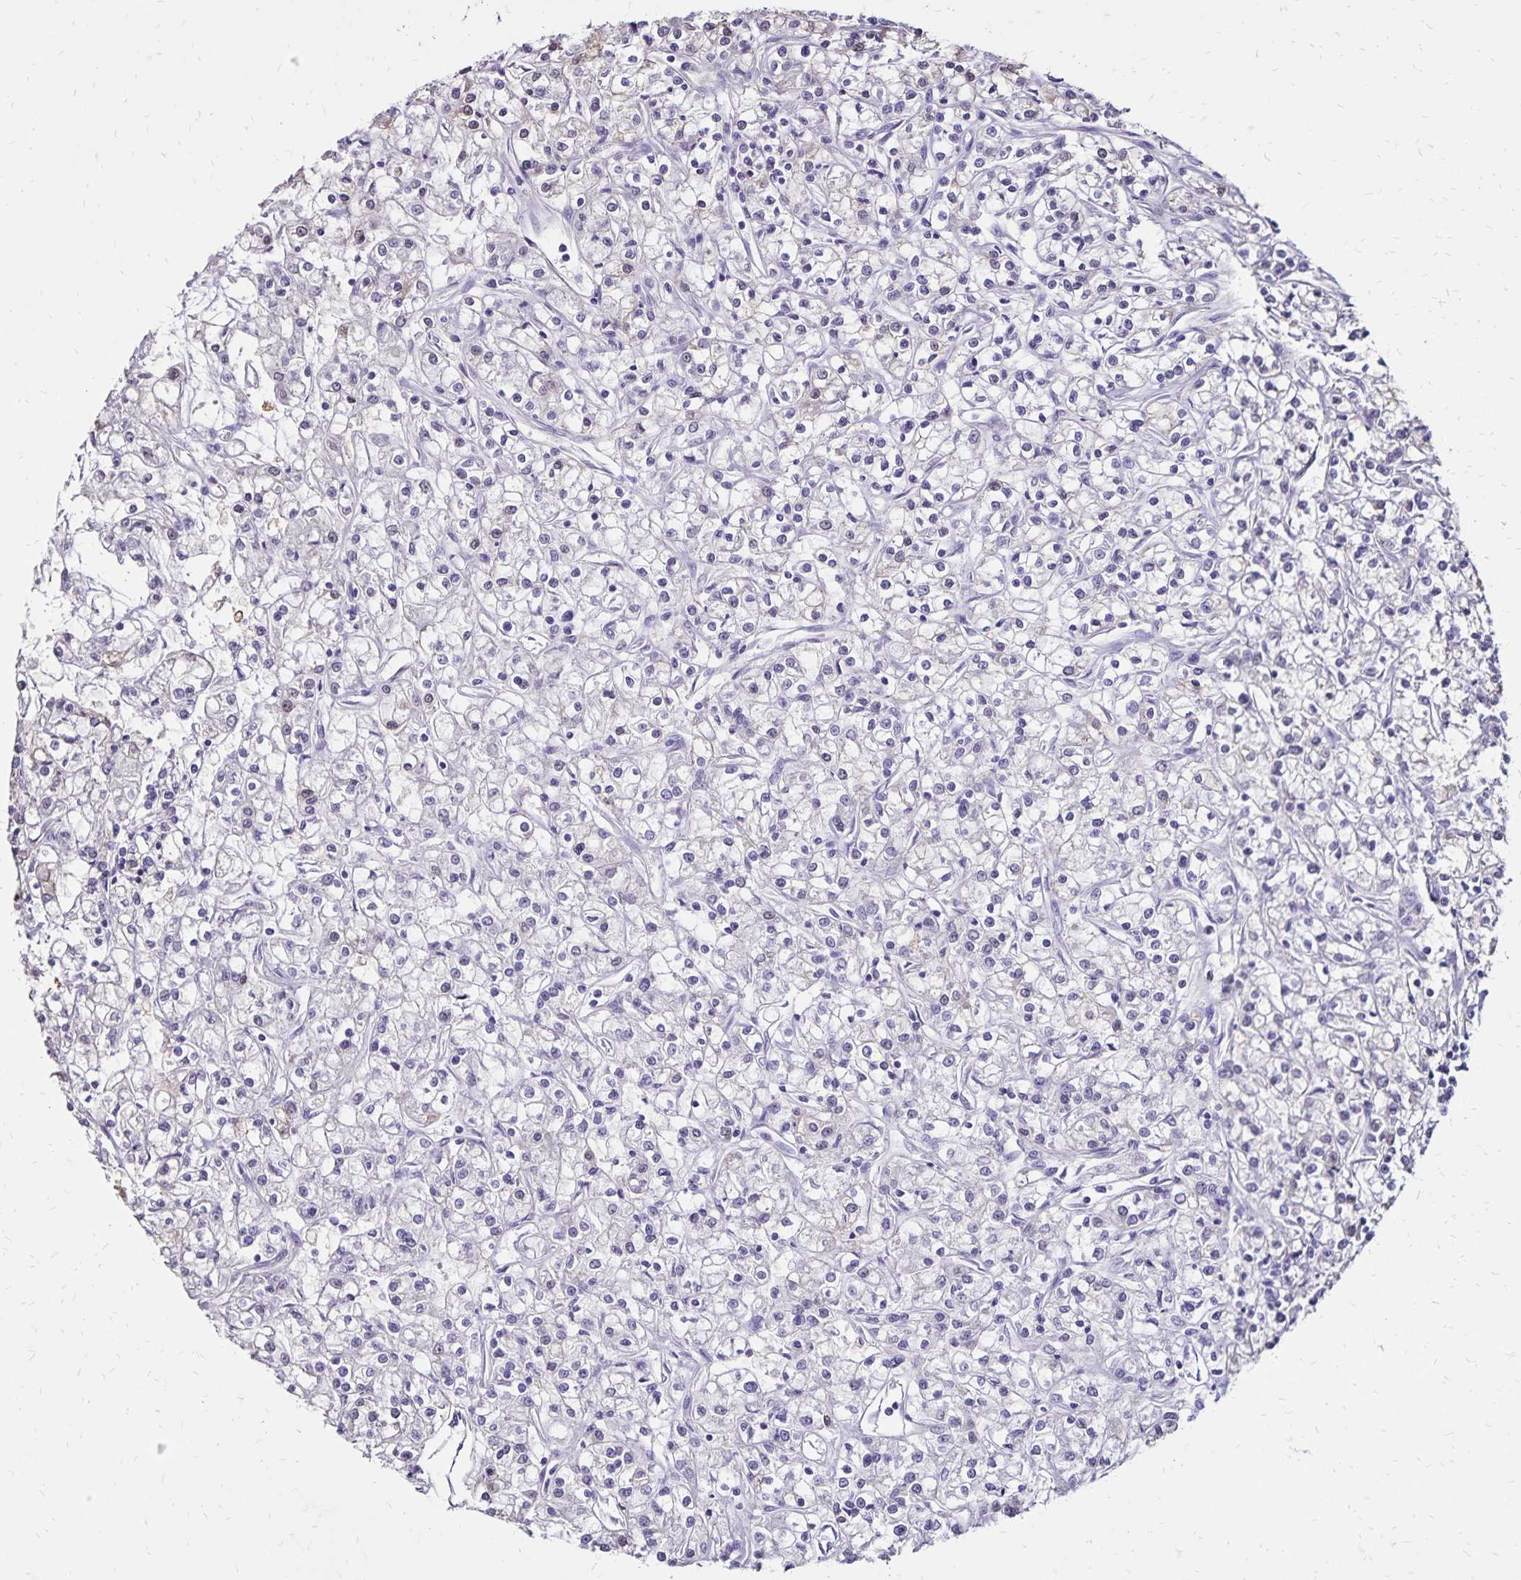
{"staining": {"intensity": "negative", "quantity": "none", "location": "none"}, "tissue": "renal cancer", "cell_type": "Tumor cells", "image_type": "cancer", "snomed": [{"axis": "morphology", "description": "Adenocarcinoma, NOS"}, {"axis": "topography", "description": "Kidney"}], "caption": "IHC of renal cancer (adenocarcinoma) reveals no staining in tumor cells.", "gene": "SH3GL3", "patient": {"sex": "female", "age": 59}}